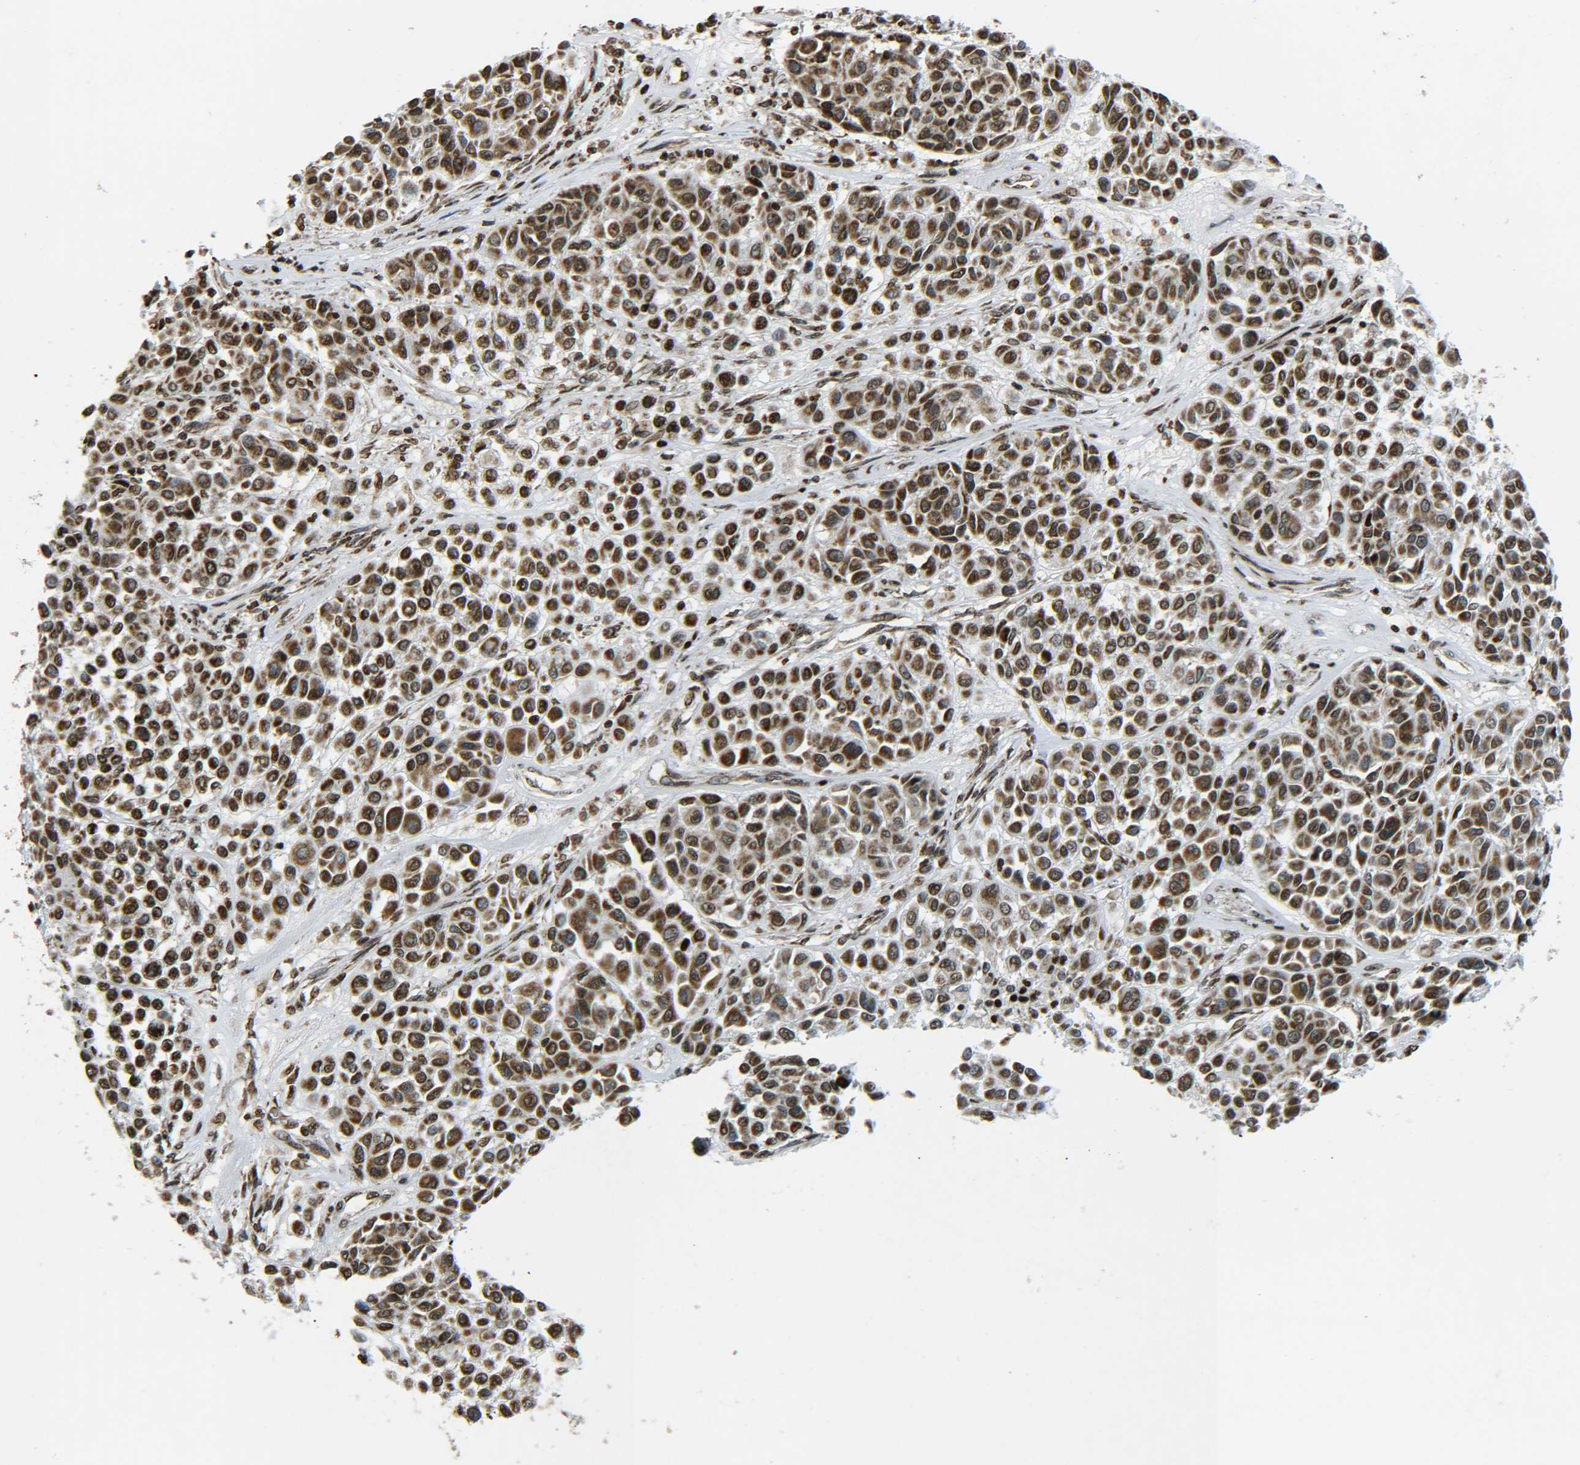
{"staining": {"intensity": "strong", "quantity": ">75%", "location": "cytoplasmic/membranous,nuclear"}, "tissue": "melanoma", "cell_type": "Tumor cells", "image_type": "cancer", "snomed": [{"axis": "morphology", "description": "Malignant melanoma, Metastatic site"}, {"axis": "topography", "description": "Soft tissue"}], "caption": "Immunohistochemistry (IHC) histopathology image of human malignant melanoma (metastatic site) stained for a protein (brown), which reveals high levels of strong cytoplasmic/membranous and nuclear expression in about >75% of tumor cells.", "gene": "NEUROG2", "patient": {"sex": "male", "age": 41}}